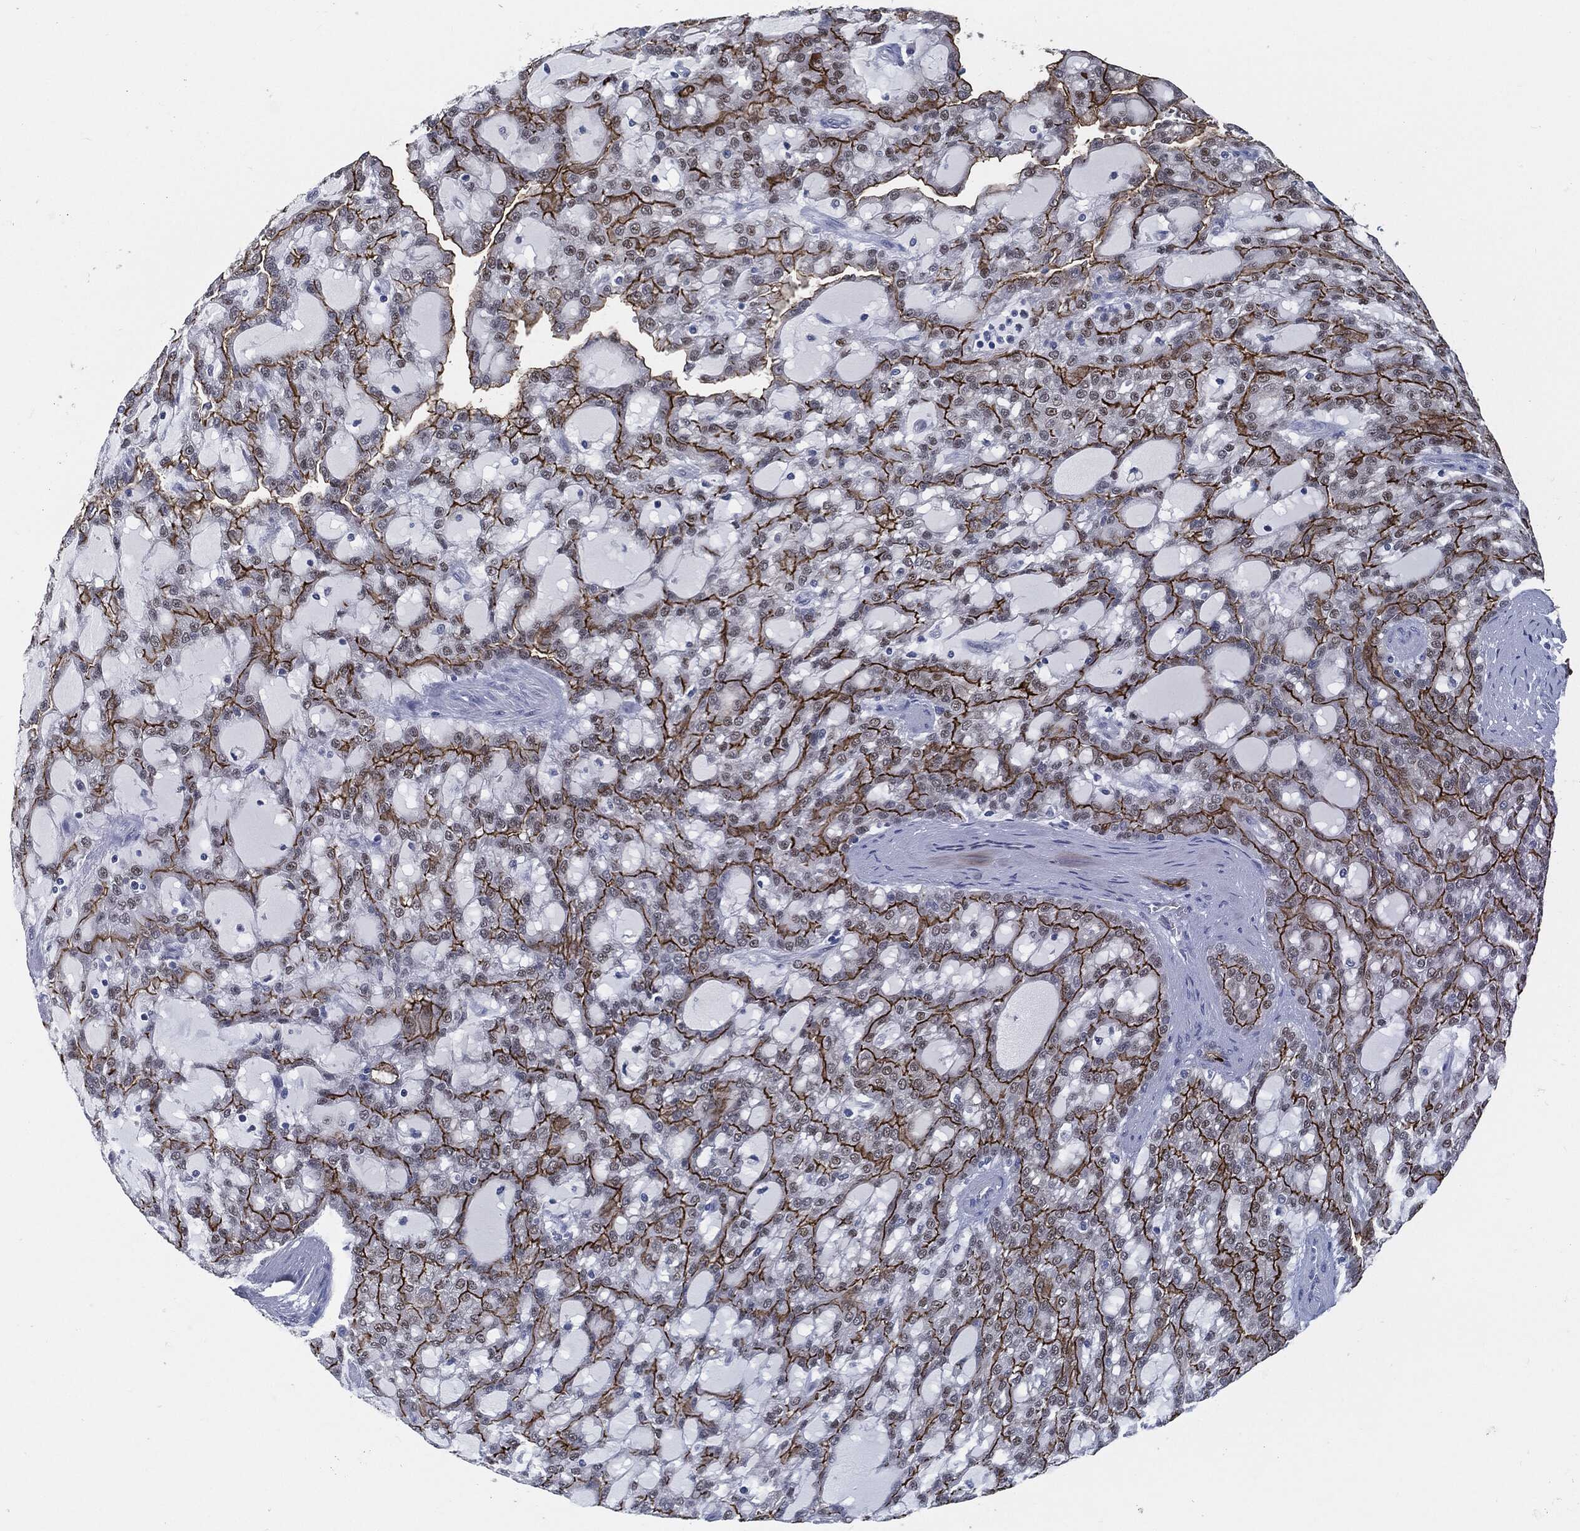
{"staining": {"intensity": "strong", "quantity": "25%-75%", "location": "cytoplasmic/membranous"}, "tissue": "renal cancer", "cell_type": "Tumor cells", "image_type": "cancer", "snomed": [{"axis": "morphology", "description": "Adenocarcinoma, NOS"}, {"axis": "topography", "description": "Kidney"}], "caption": "High-magnification brightfield microscopy of renal cancer (adenocarcinoma) stained with DAB (3,3'-diaminobenzidine) (brown) and counterstained with hematoxylin (blue). tumor cells exhibit strong cytoplasmic/membranous staining is present in about25%-75% of cells.", "gene": "PROM1", "patient": {"sex": "male", "age": 63}}